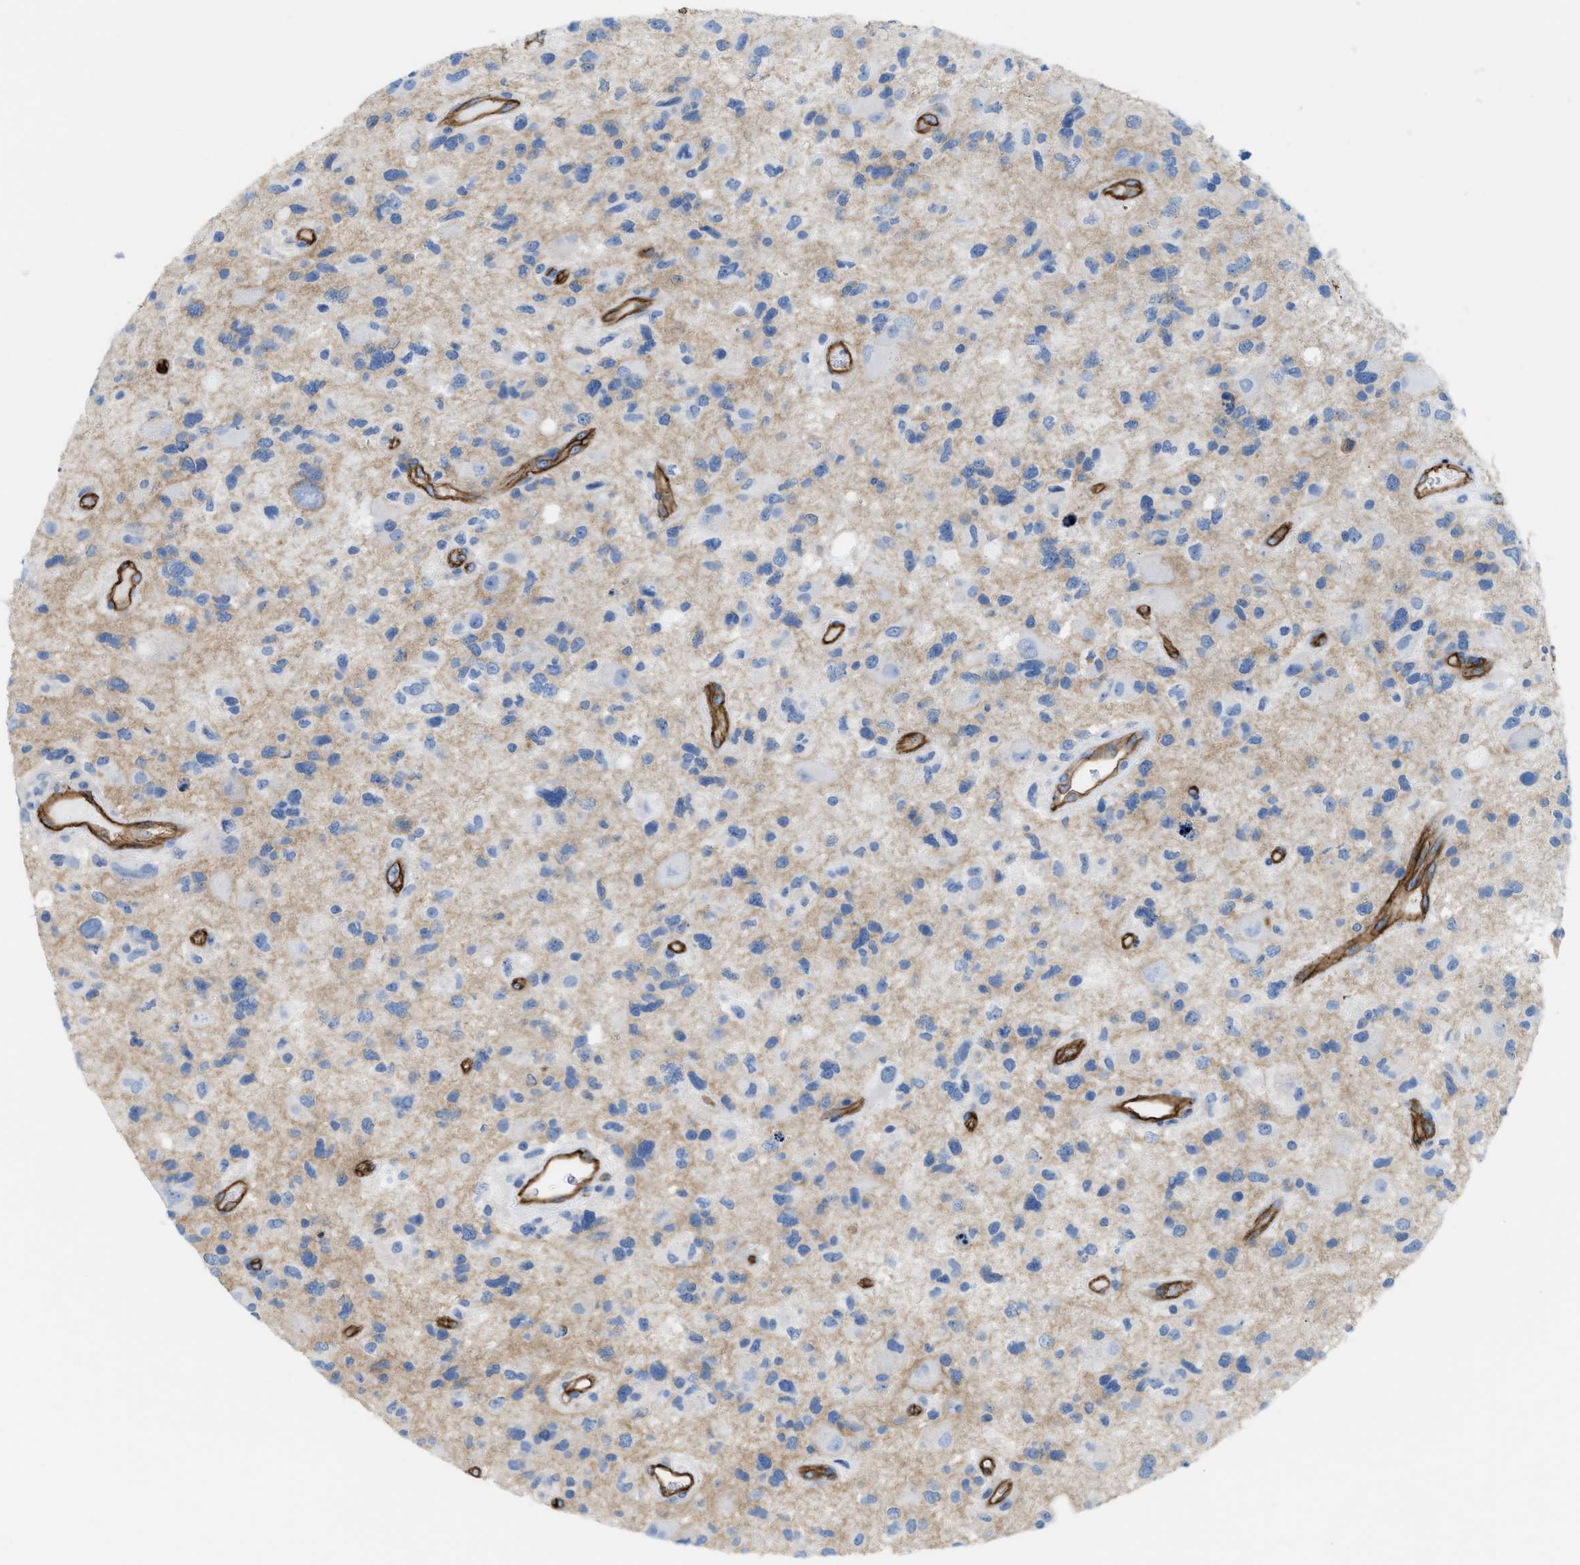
{"staining": {"intensity": "negative", "quantity": "none", "location": "none"}, "tissue": "glioma", "cell_type": "Tumor cells", "image_type": "cancer", "snomed": [{"axis": "morphology", "description": "Glioma, malignant, High grade"}, {"axis": "topography", "description": "Brain"}], "caption": "IHC photomicrograph of human malignant glioma (high-grade) stained for a protein (brown), which displays no expression in tumor cells.", "gene": "SLC3A2", "patient": {"sex": "male", "age": 33}}